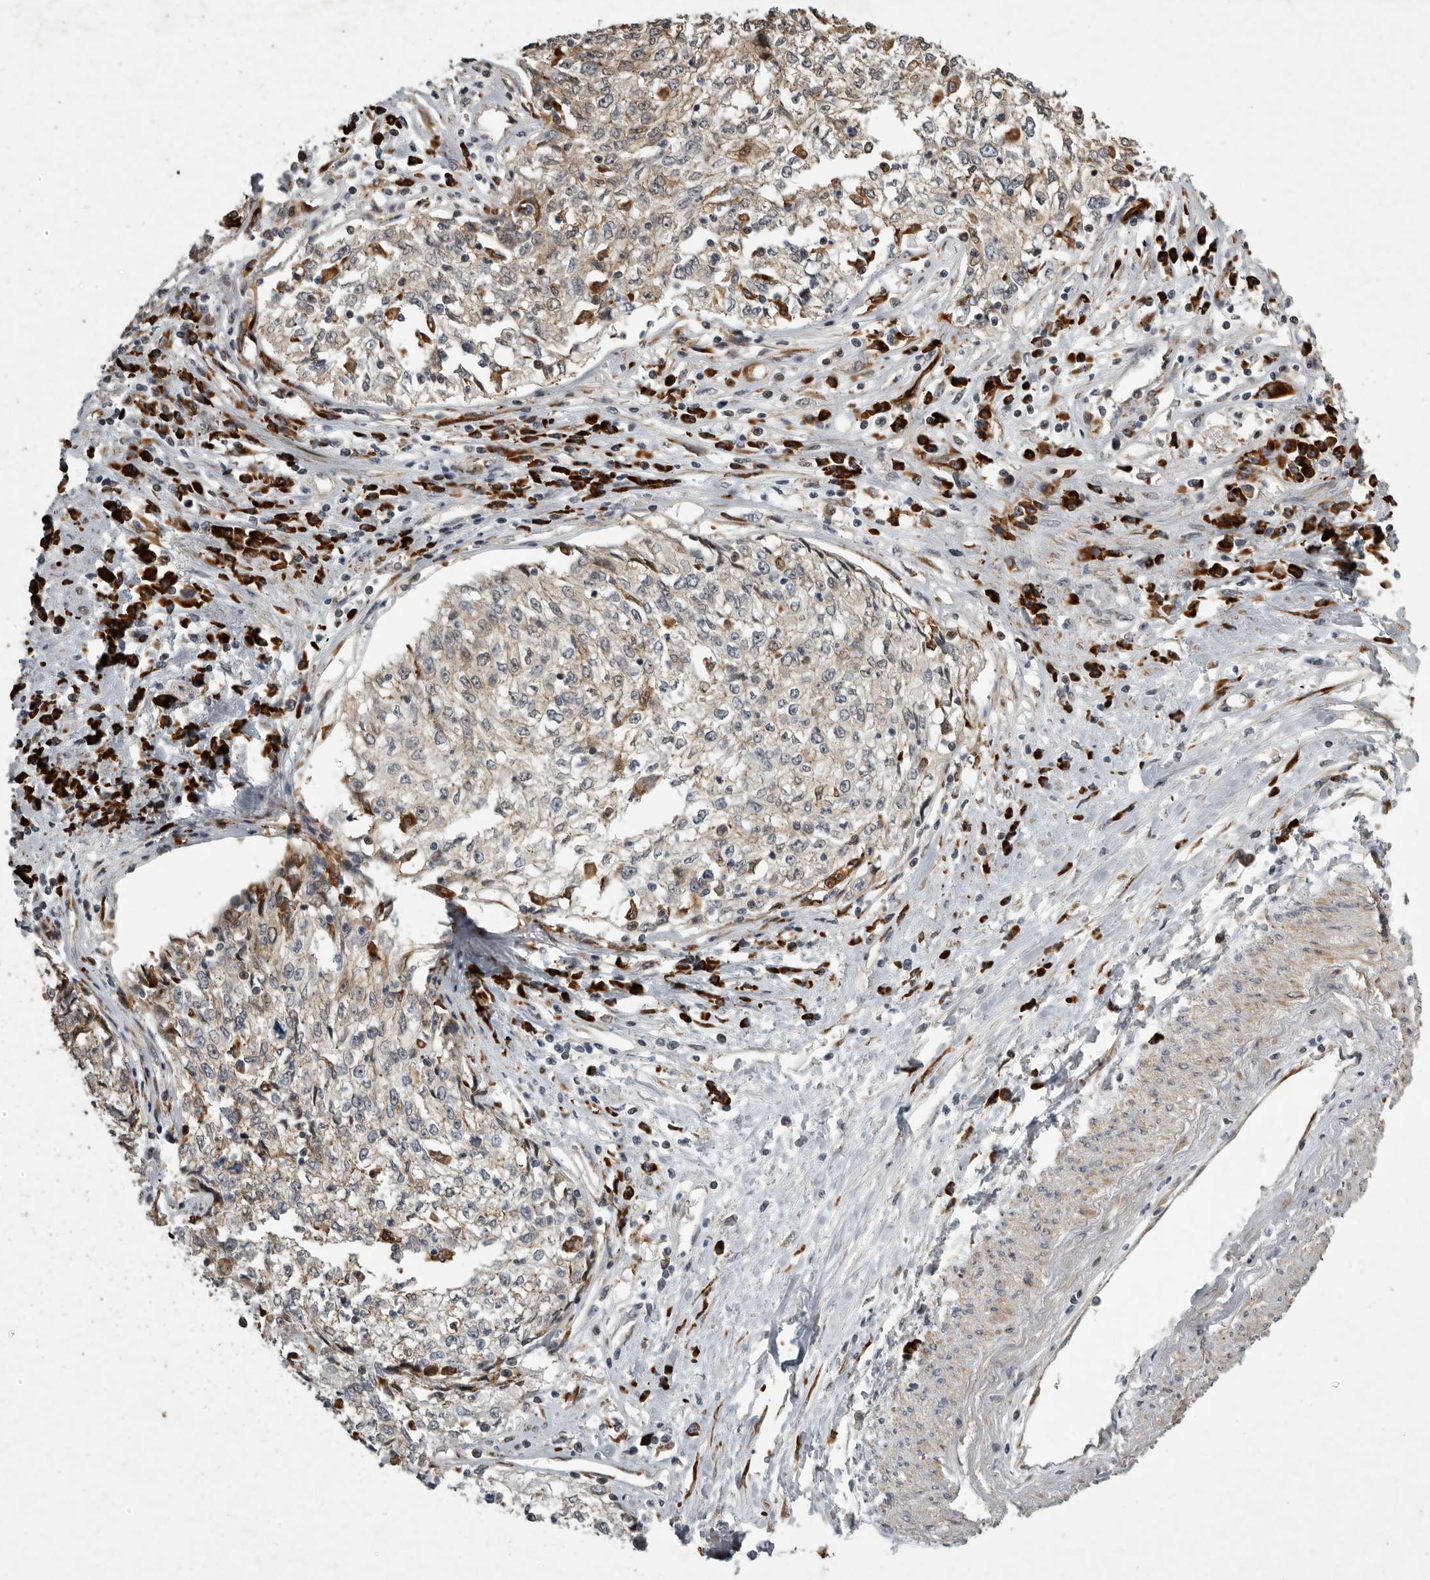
{"staining": {"intensity": "weak", "quantity": "<25%", "location": "cytoplasmic/membranous"}, "tissue": "cervical cancer", "cell_type": "Tumor cells", "image_type": "cancer", "snomed": [{"axis": "morphology", "description": "Squamous cell carcinoma, NOS"}, {"axis": "topography", "description": "Cervix"}], "caption": "Tumor cells are negative for brown protein staining in cervical squamous cell carcinoma. (Stains: DAB IHC with hematoxylin counter stain, Microscopy: brightfield microscopy at high magnification).", "gene": "MPDZ", "patient": {"sex": "female", "age": 57}}